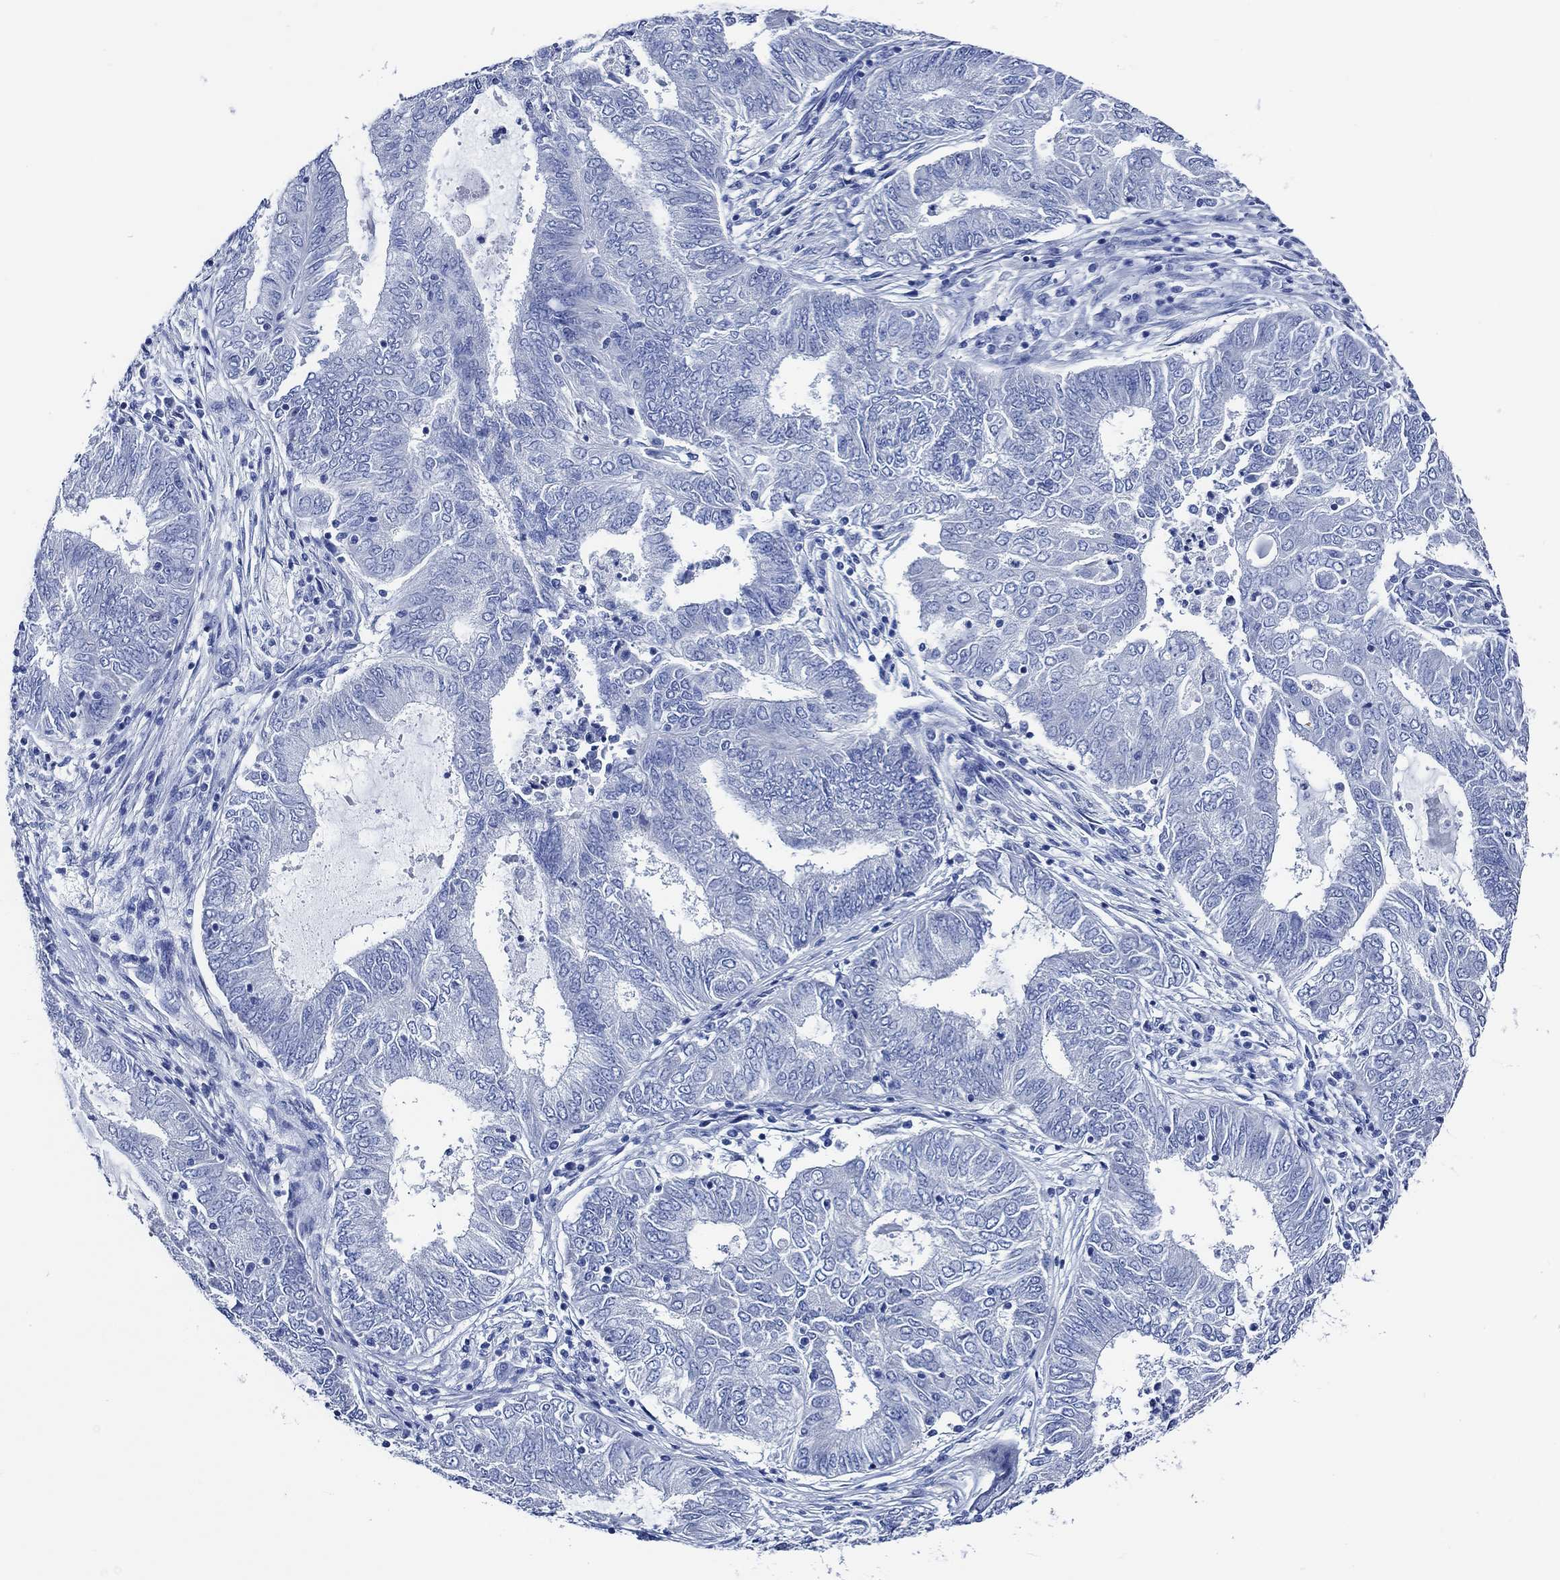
{"staining": {"intensity": "negative", "quantity": "none", "location": "none"}, "tissue": "endometrial cancer", "cell_type": "Tumor cells", "image_type": "cancer", "snomed": [{"axis": "morphology", "description": "Adenocarcinoma, NOS"}, {"axis": "topography", "description": "Endometrium"}], "caption": "This micrograph is of endometrial cancer stained with IHC to label a protein in brown with the nuclei are counter-stained blue. There is no positivity in tumor cells.", "gene": "WDR62", "patient": {"sex": "female", "age": 62}}